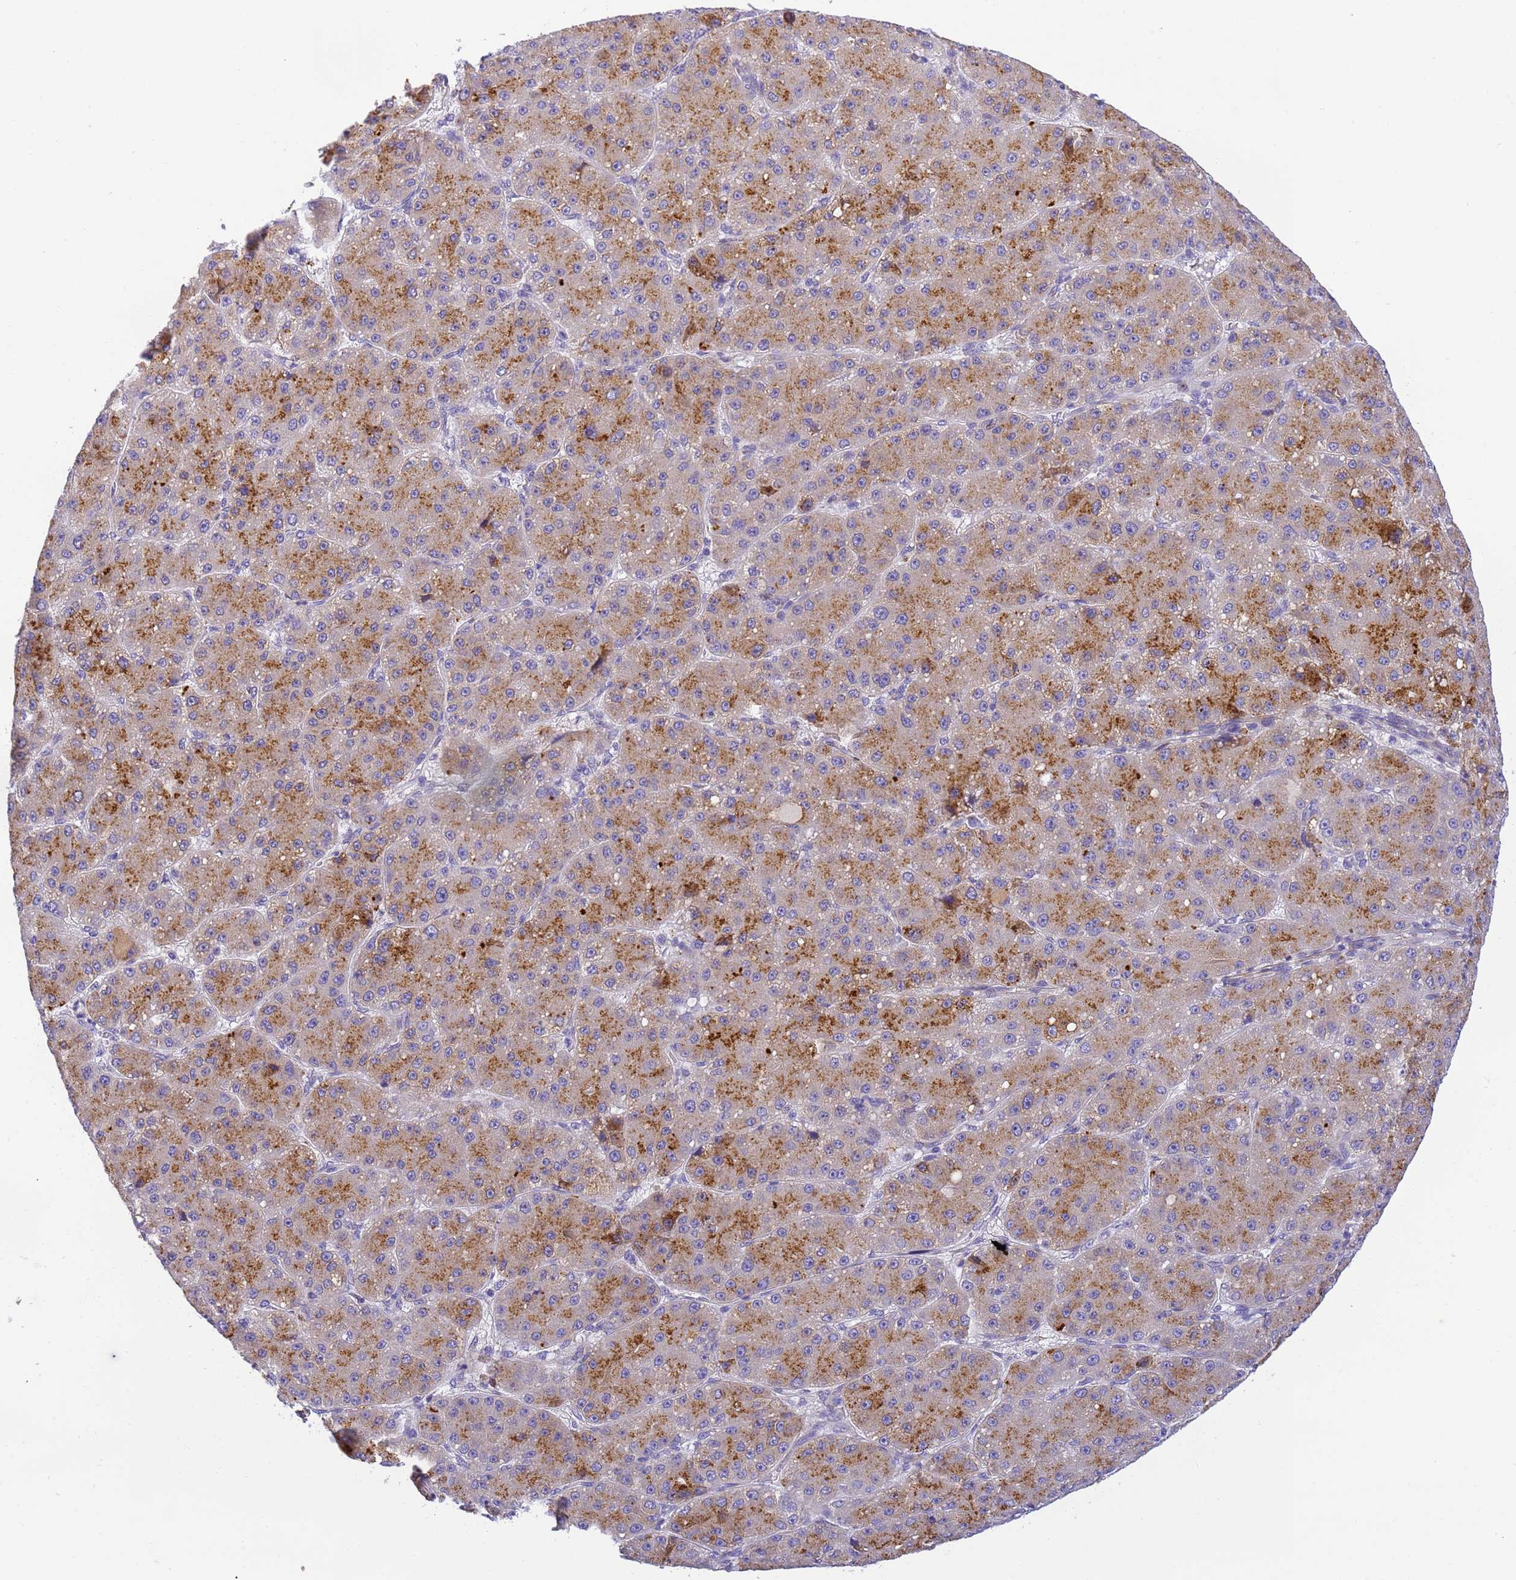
{"staining": {"intensity": "moderate", "quantity": ">75%", "location": "cytoplasmic/membranous"}, "tissue": "liver cancer", "cell_type": "Tumor cells", "image_type": "cancer", "snomed": [{"axis": "morphology", "description": "Carcinoma, Hepatocellular, NOS"}, {"axis": "topography", "description": "Liver"}], "caption": "This photomicrograph displays IHC staining of hepatocellular carcinoma (liver), with medium moderate cytoplasmic/membranous positivity in about >75% of tumor cells.", "gene": "RHBDD3", "patient": {"sex": "male", "age": 67}}